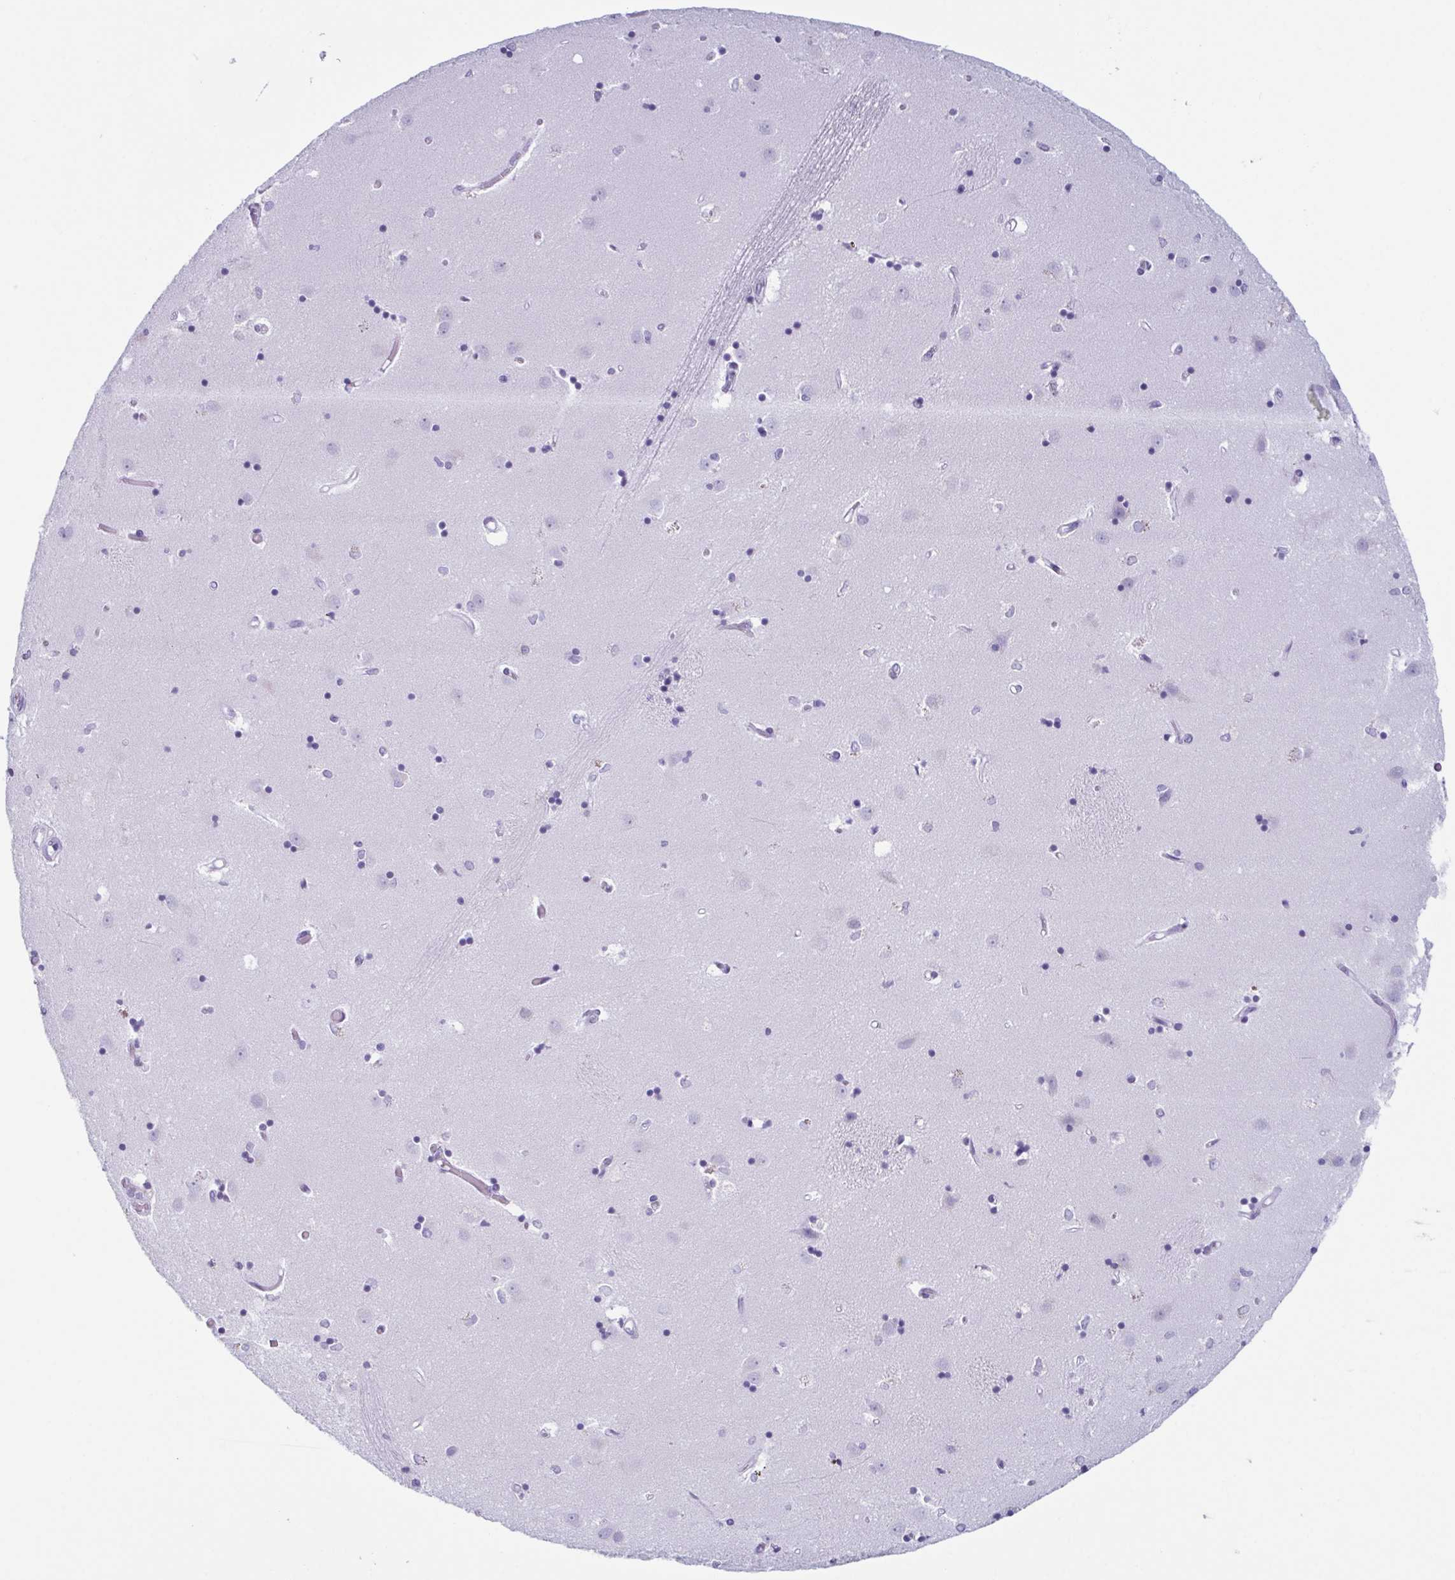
{"staining": {"intensity": "negative", "quantity": "none", "location": "none"}, "tissue": "caudate", "cell_type": "Glial cells", "image_type": "normal", "snomed": [{"axis": "morphology", "description": "Normal tissue, NOS"}, {"axis": "topography", "description": "Lateral ventricle wall"}], "caption": "Immunohistochemical staining of unremarkable human caudate shows no significant expression in glial cells.", "gene": "ENKUR", "patient": {"sex": "male", "age": 54}}